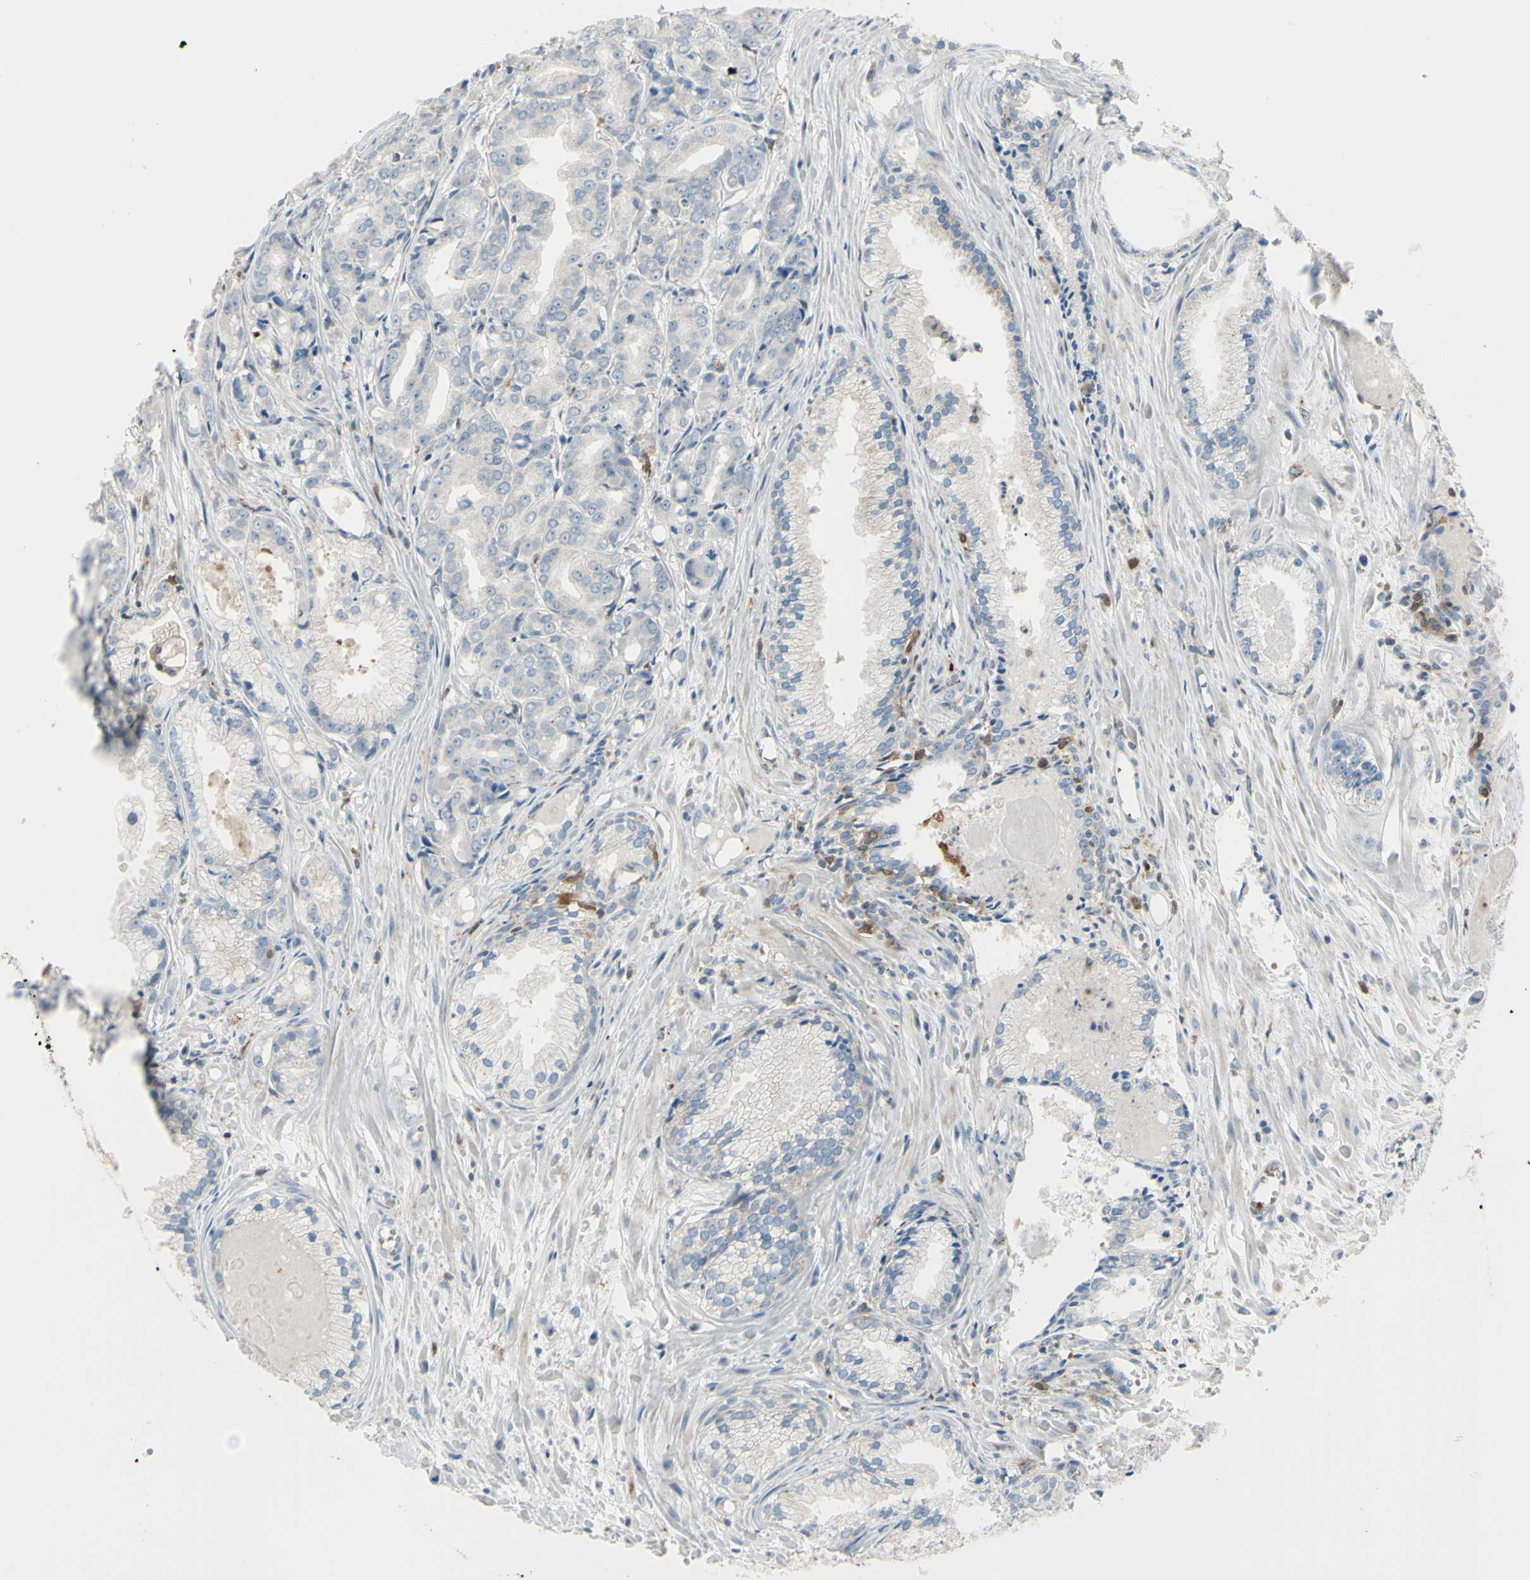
{"staining": {"intensity": "negative", "quantity": "none", "location": "none"}, "tissue": "prostate cancer", "cell_type": "Tumor cells", "image_type": "cancer", "snomed": [{"axis": "morphology", "description": "Adenocarcinoma, Low grade"}, {"axis": "topography", "description": "Prostate"}], "caption": "DAB immunohistochemical staining of human prostate low-grade adenocarcinoma demonstrates no significant positivity in tumor cells.", "gene": "CYRIB", "patient": {"sex": "male", "age": 72}}